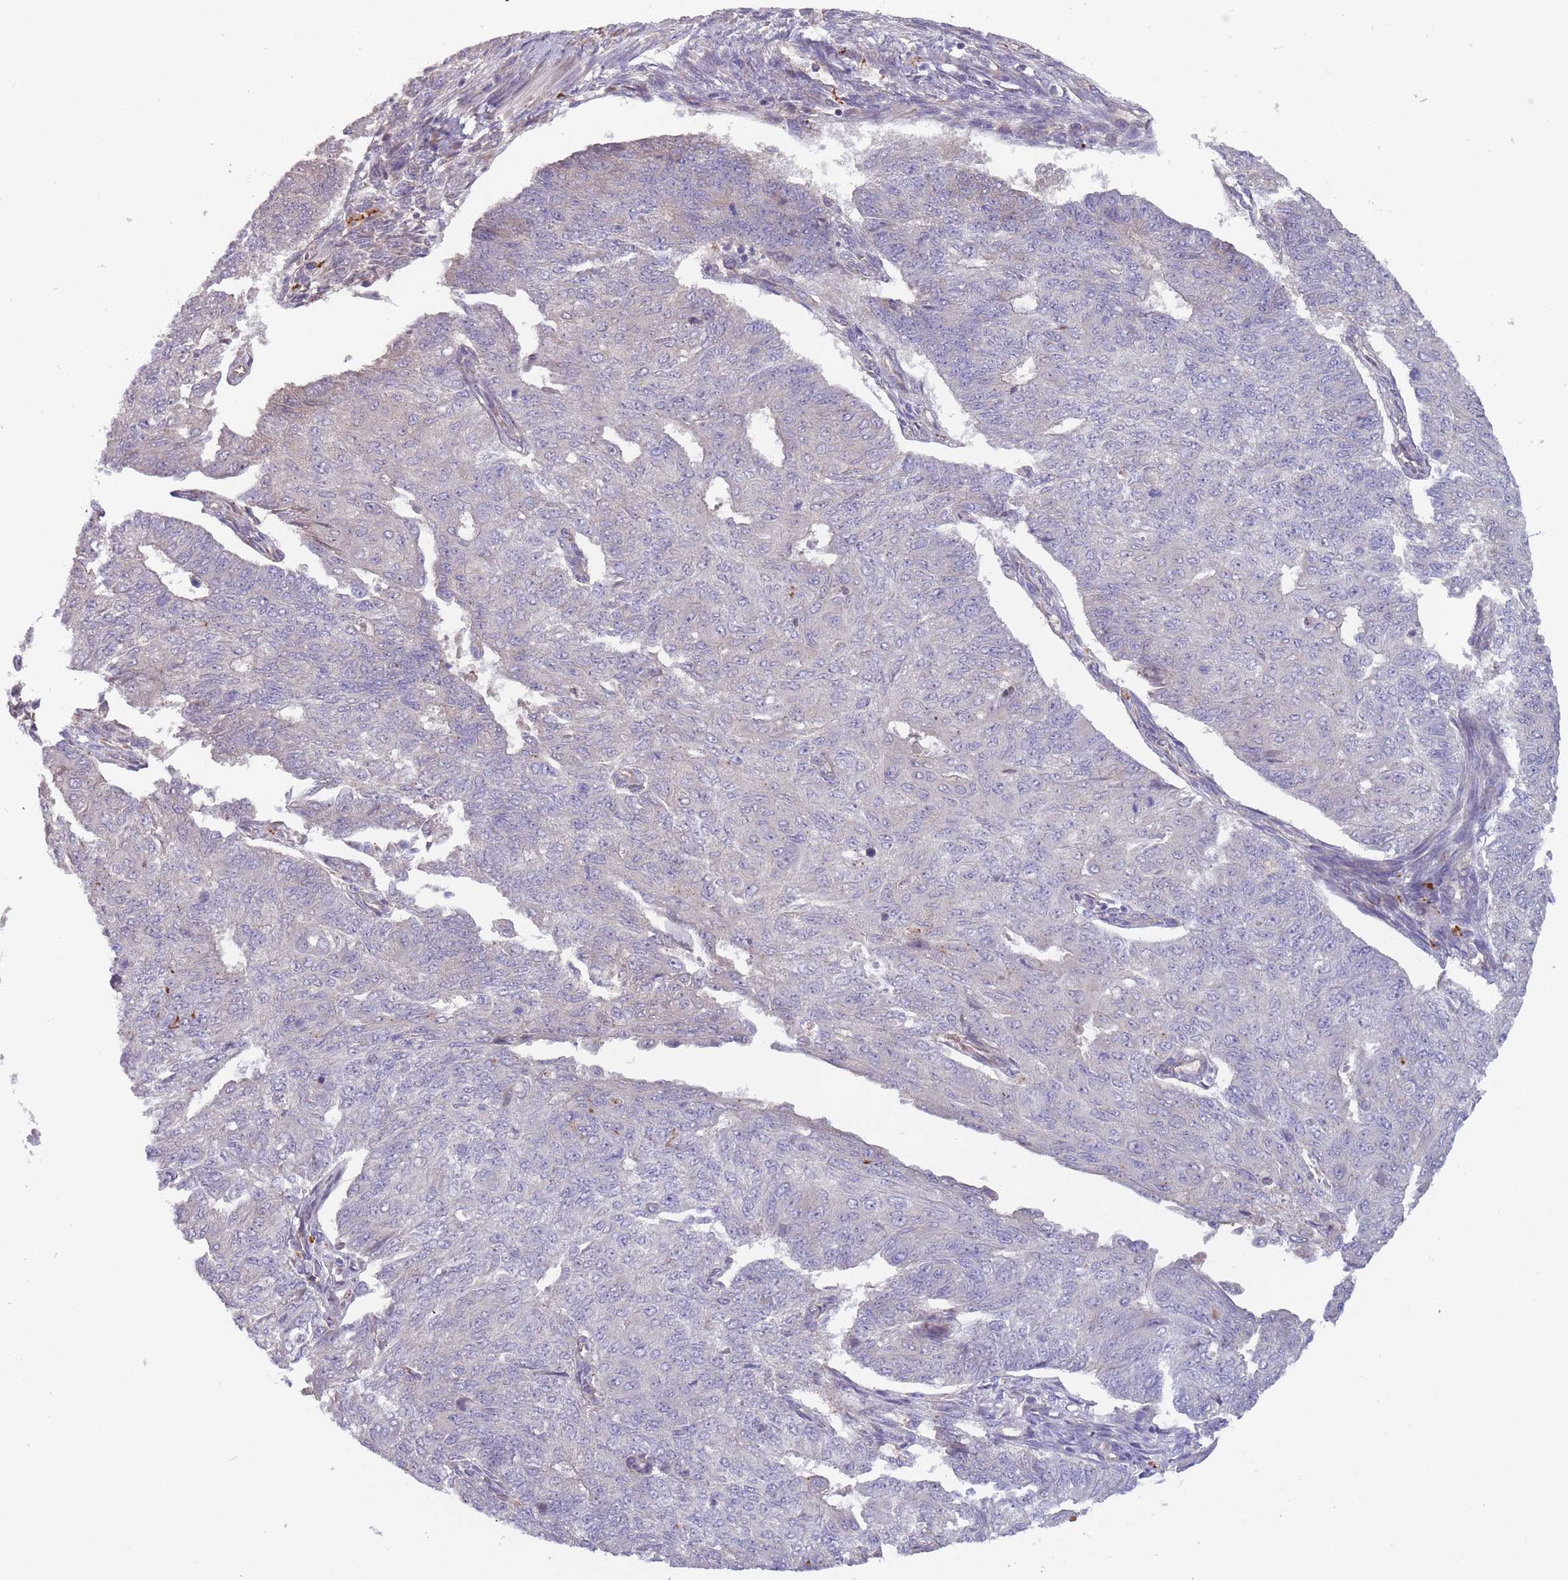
{"staining": {"intensity": "negative", "quantity": "none", "location": "none"}, "tissue": "endometrial cancer", "cell_type": "Tumor cells", "image_type": "cancer", "snomed": [{"axis": "morphology", "description": "Adenocarcinoma, NOS"}, {"axis": "topography", "description": "Endometrium"}], "caption": "DAB immunohistochemical staining of adenocarcinoma (endometrial) demonstrates no significant positivity in tumor cells. (Brightfield microscopy of DAB immunohistochemistry (IHC) at high magnification).", "gene": "ITPKC", "patient": {"sex": "female", "age": 32}}